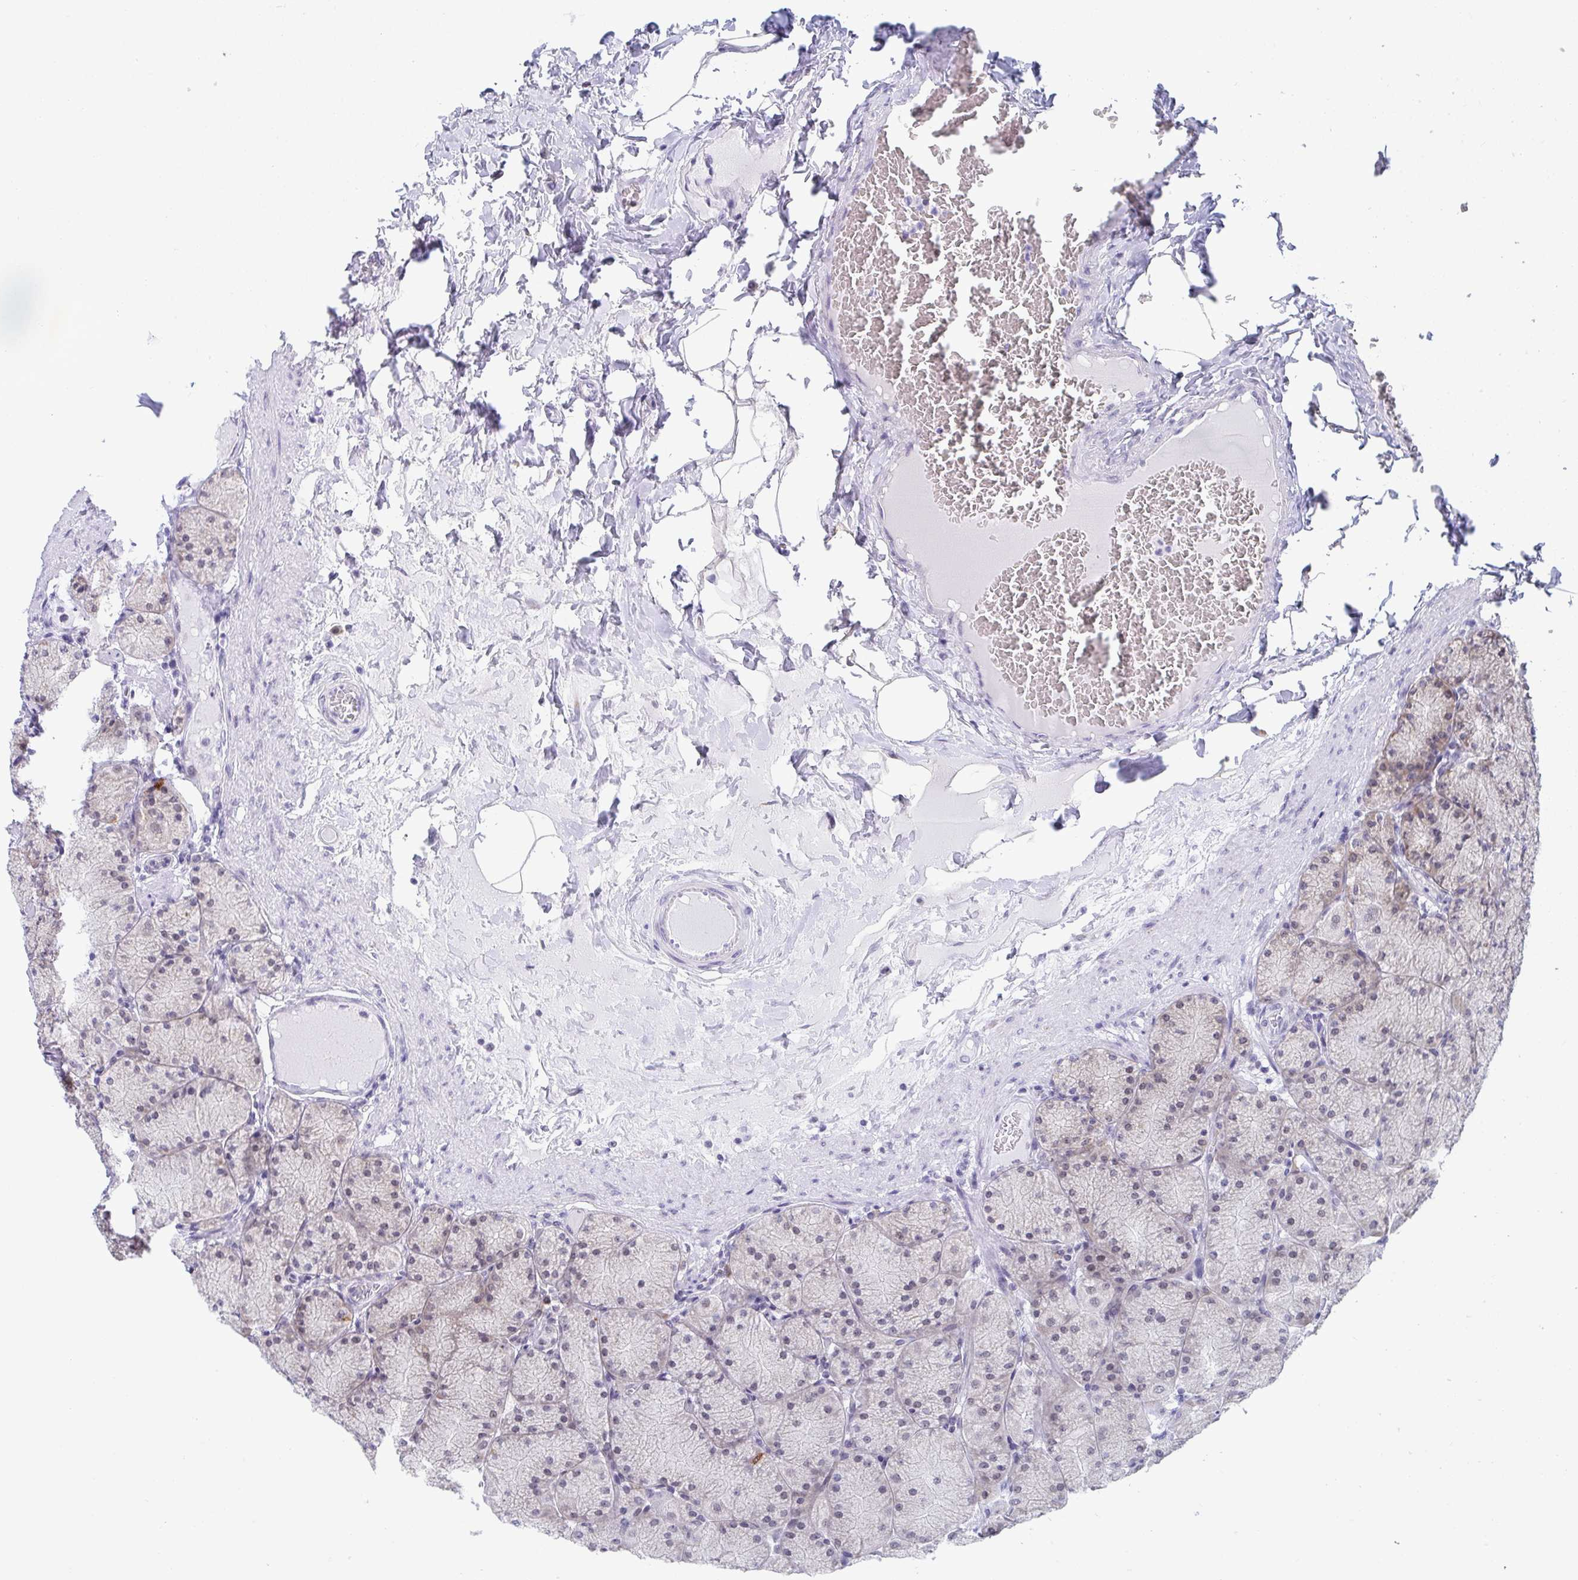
{"staining": {"intensity": "moderate", "quantity": "25%-75%", "location": "nuclear"}, "tissue": "stomach", "cell_type": "Glandular cells", "image_type": "normal", "snomed": [{"axis": "morphology", "description": "Normal tissue, NOS"}, {"axis": "topography", "description": "Stomach, upper"}], "caption": "Stomach stained with a brown dye exhibits moderate nuclear positive positivity in about 25%-75% of glandular cells.", "gene": "WDR72", "patient": {"sex": "female", "age": 56}}